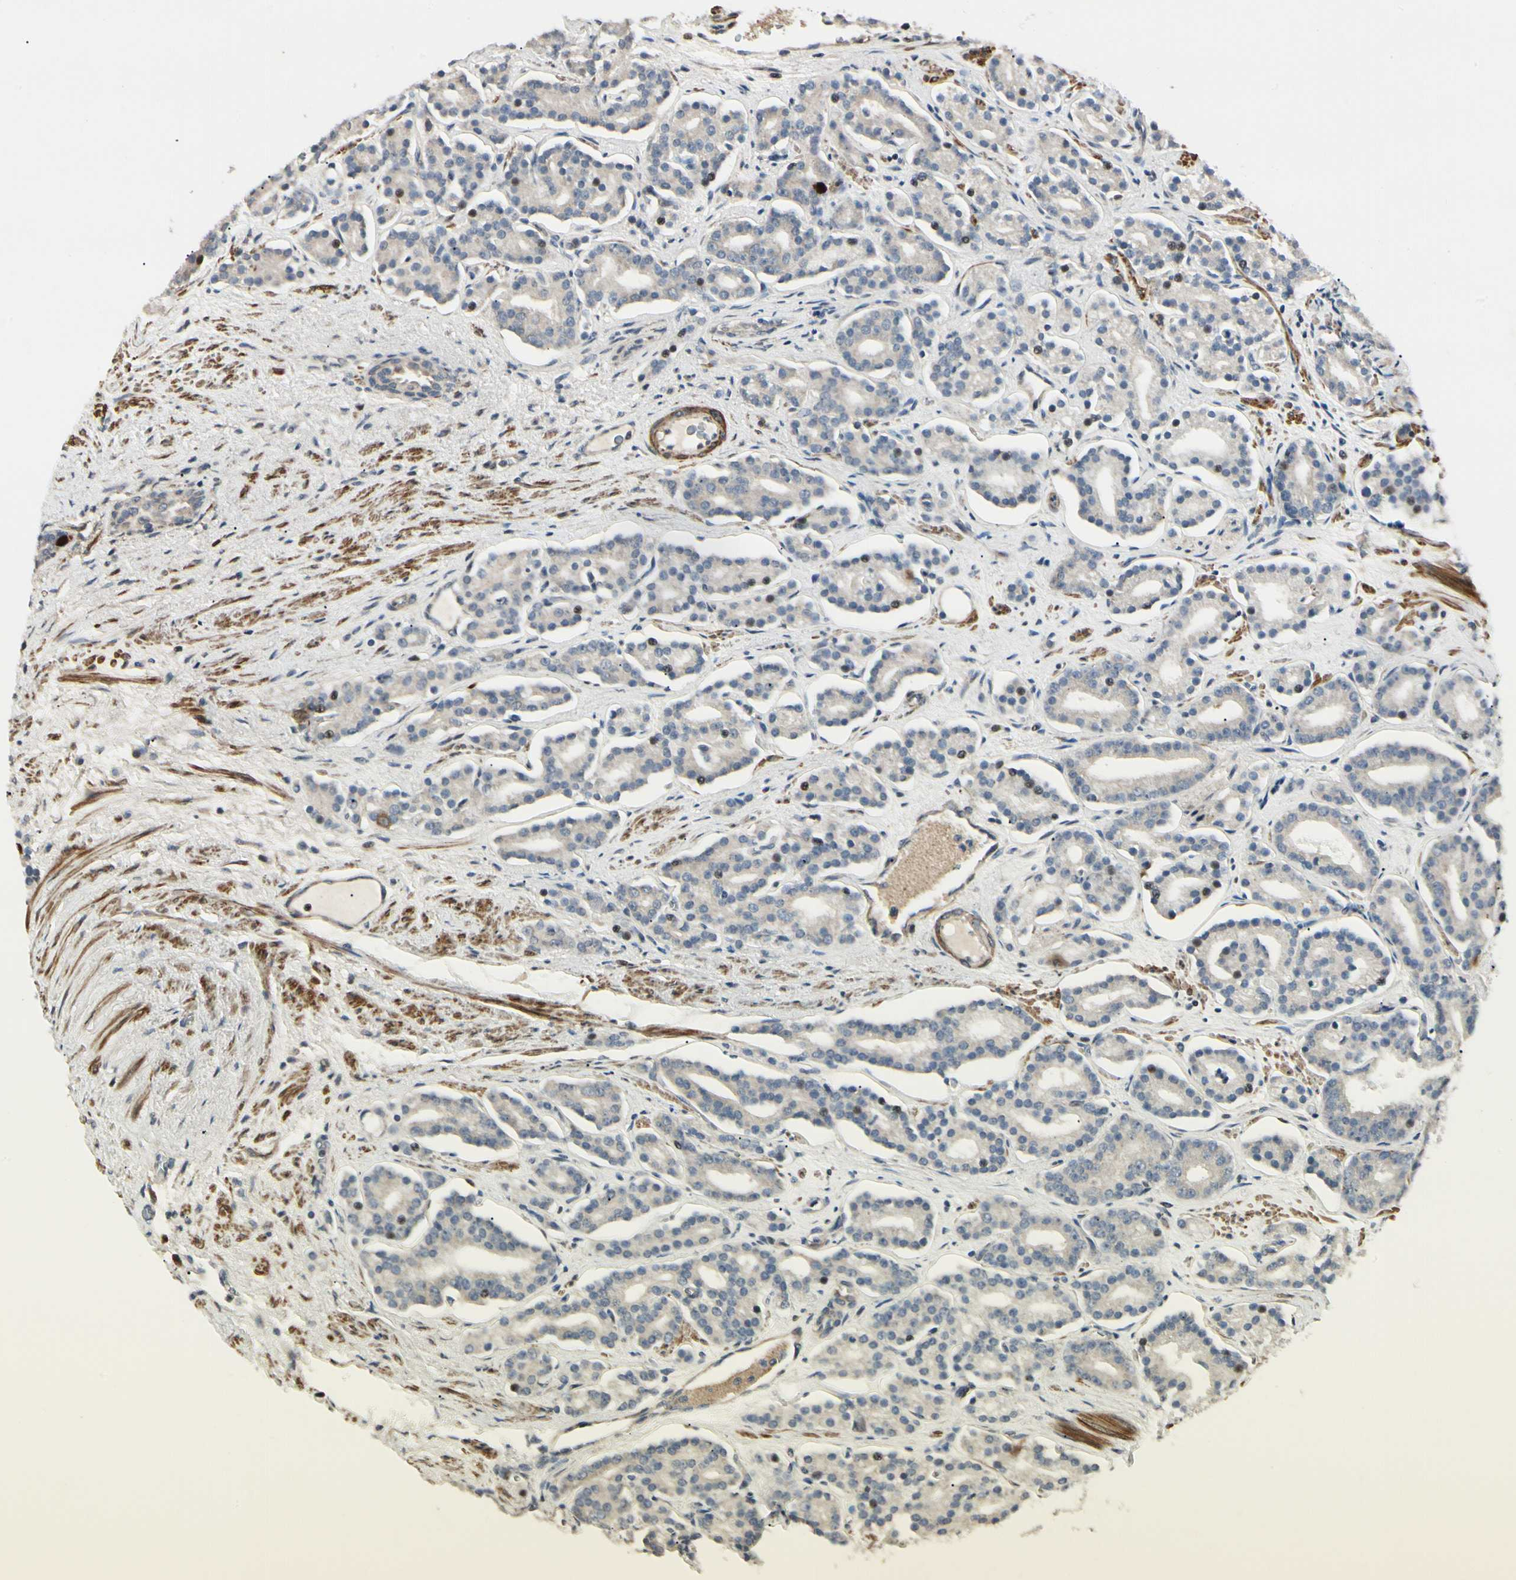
{"staining": {"intensity": "weak", "quantity": ">75%", "location": "cytoplasmic/membranous"}, "tissue": "prostate cancer", "cell_type": "Tumor cells", "image_type": "cancer", "snomed": [{"axis": "morphology", "description": "Adenocarcinoma, Low grade"}, {"axis": "topography", "description": "Prostate"}], "caption": "This is an image of IHC staining of low-grade adenocarcinoma (prostate), which shows weak positivity in the cytoplasmic/membranous of tumor cells.", "gene": "P4HA3", "patient": {"sex": "male", "age": 63}}